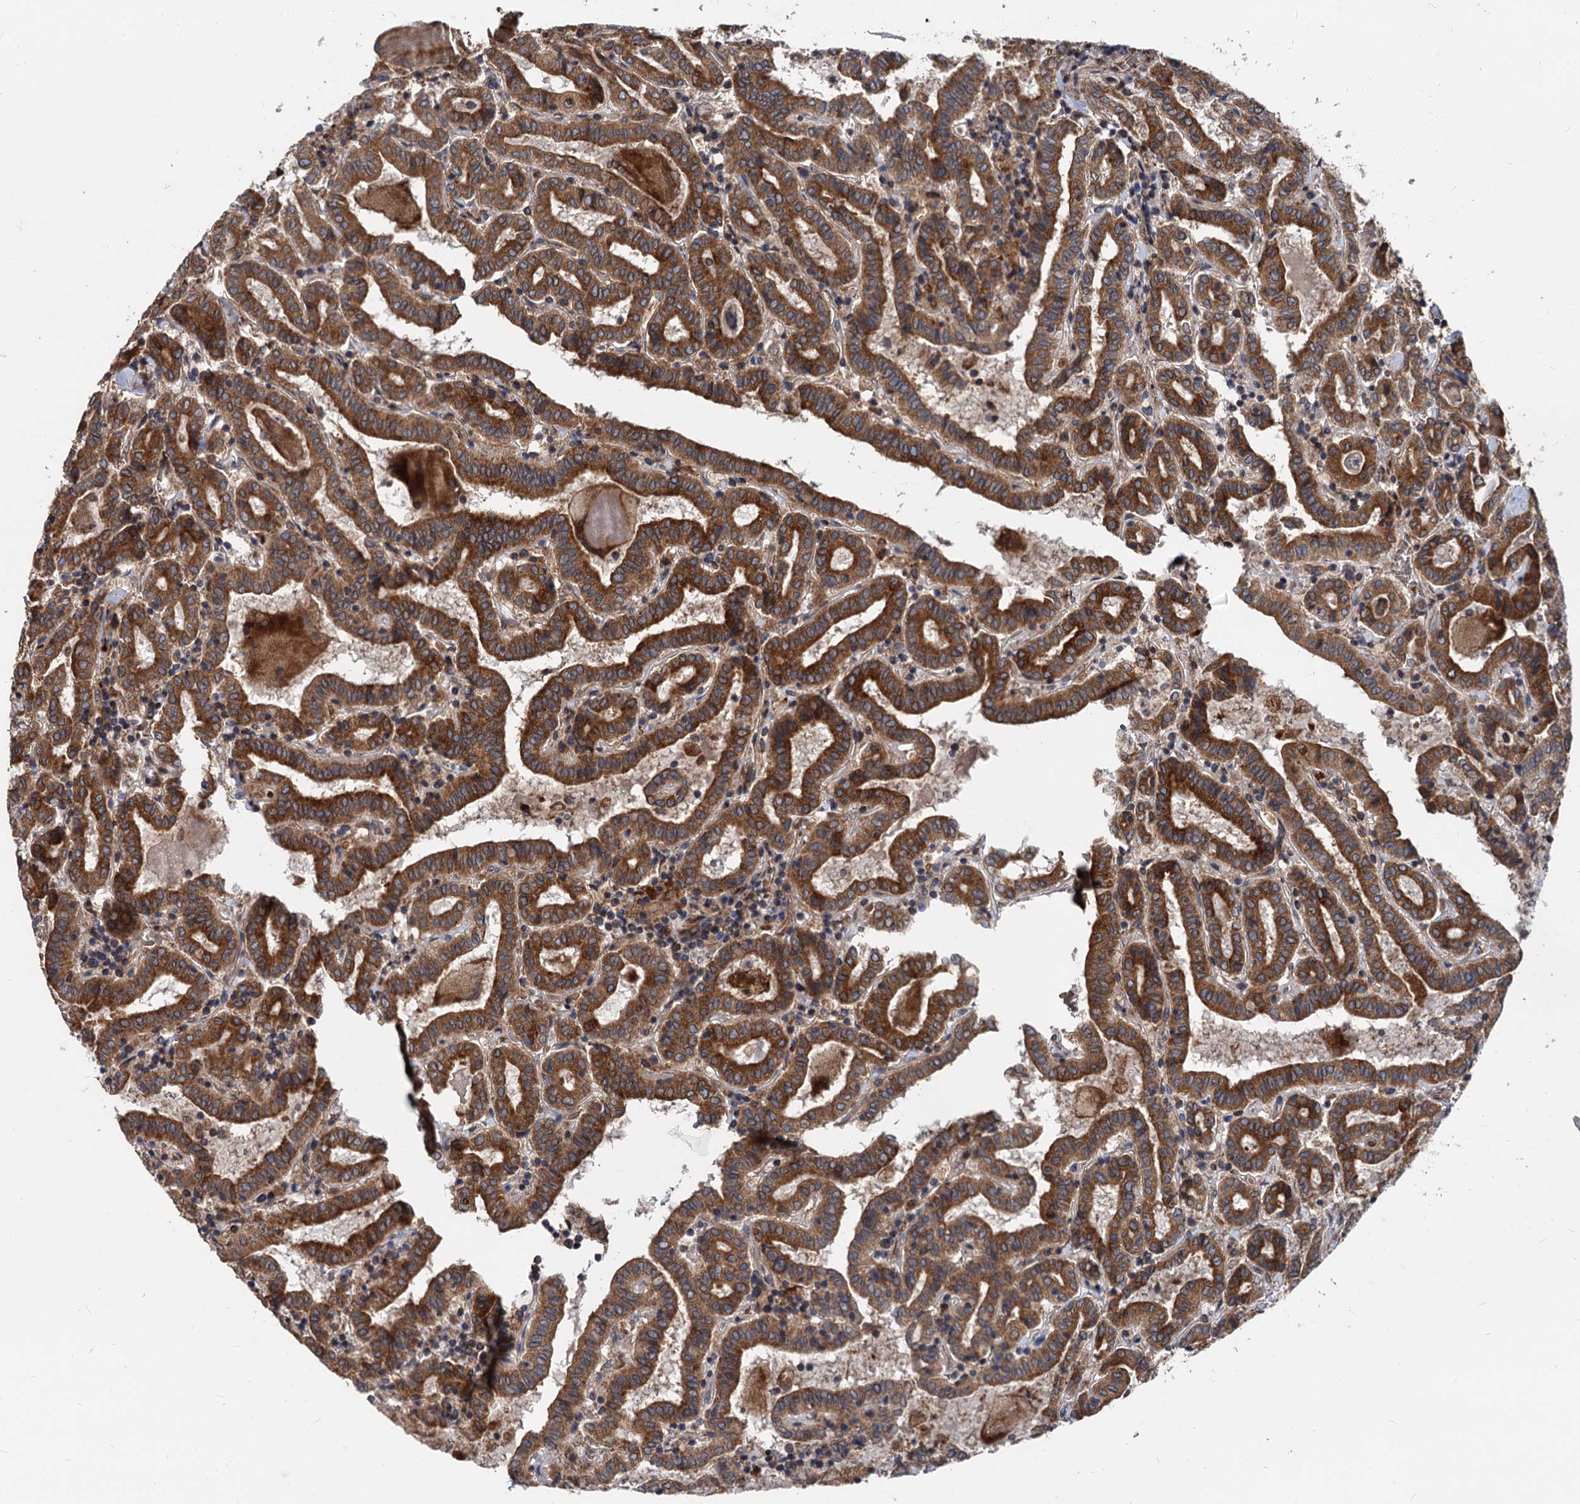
{"staining": {"intensity": "strong", "quantity": ">75%", "location": "cytoplasmic/membranous"}, "tissue": "thyroid cancer", "cell_type": "Tumor cells", "image_type": "cancer", "snomed": [{"axis": "morphology", "description": "Papillary adenocarcinoma, NOS"}, {"axis": "topography", "description": "Thyroid gland"}], "caption": "Protein expression analysis of thyroid cancer demonstrates strong cytoplasmic/membranous staining in approximately >75% of tumor cells.", "gene": "STIM1", "patient": {"sex": "female", "age": 72}}